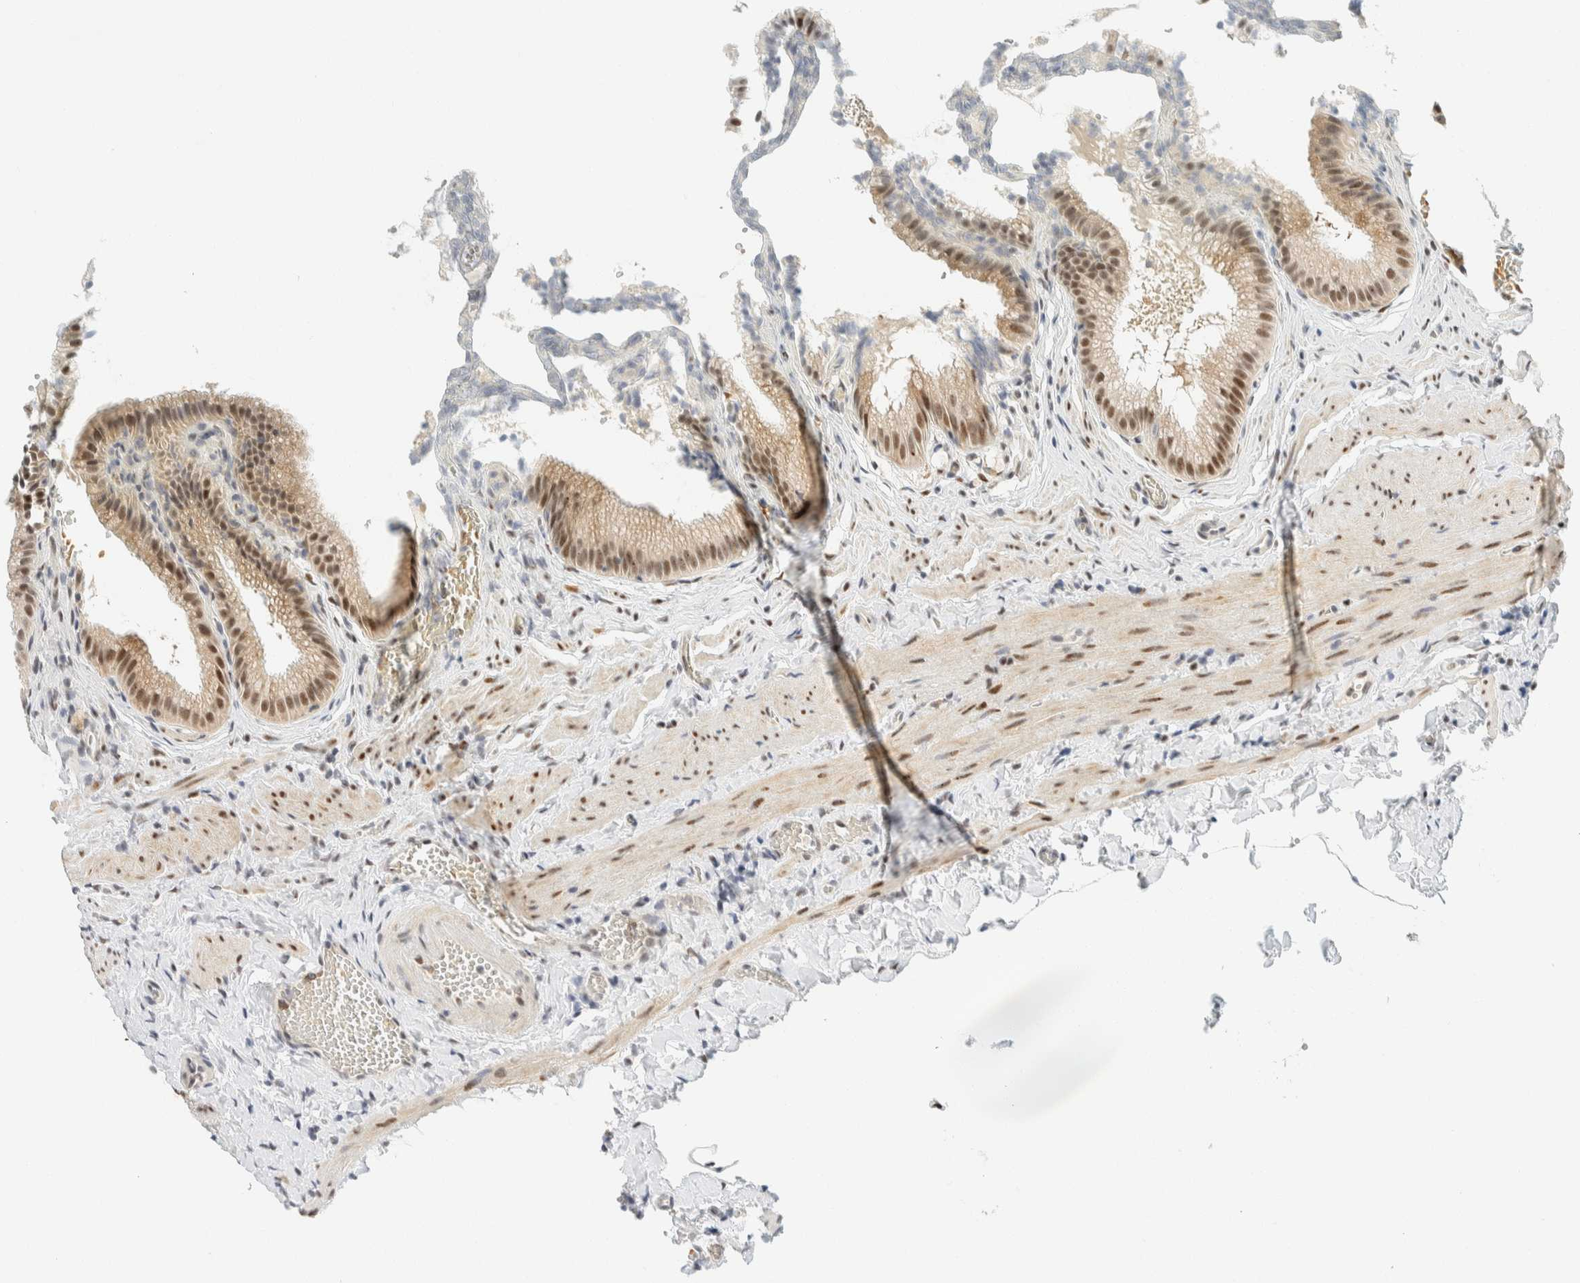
{"staining": {"intensity": "strong", "quantity": ">75%", "location": "nuclear"}, "tissue": "gallbladder", "cell_type": "Glandular cells", "image_type": "normal", "snomed": [{"axis": "morphology", "description": "Normal tissue, NOS"}, {"axis": "topography", "description": "Gallbladder"}], "caption": "The histopathology image reveals a brown stain indicating the presence of a protein in the nuclear of glandular cells in gallbladder.", "gene": "ZNF683", "patient": {"sex": "male", "age": 38}}